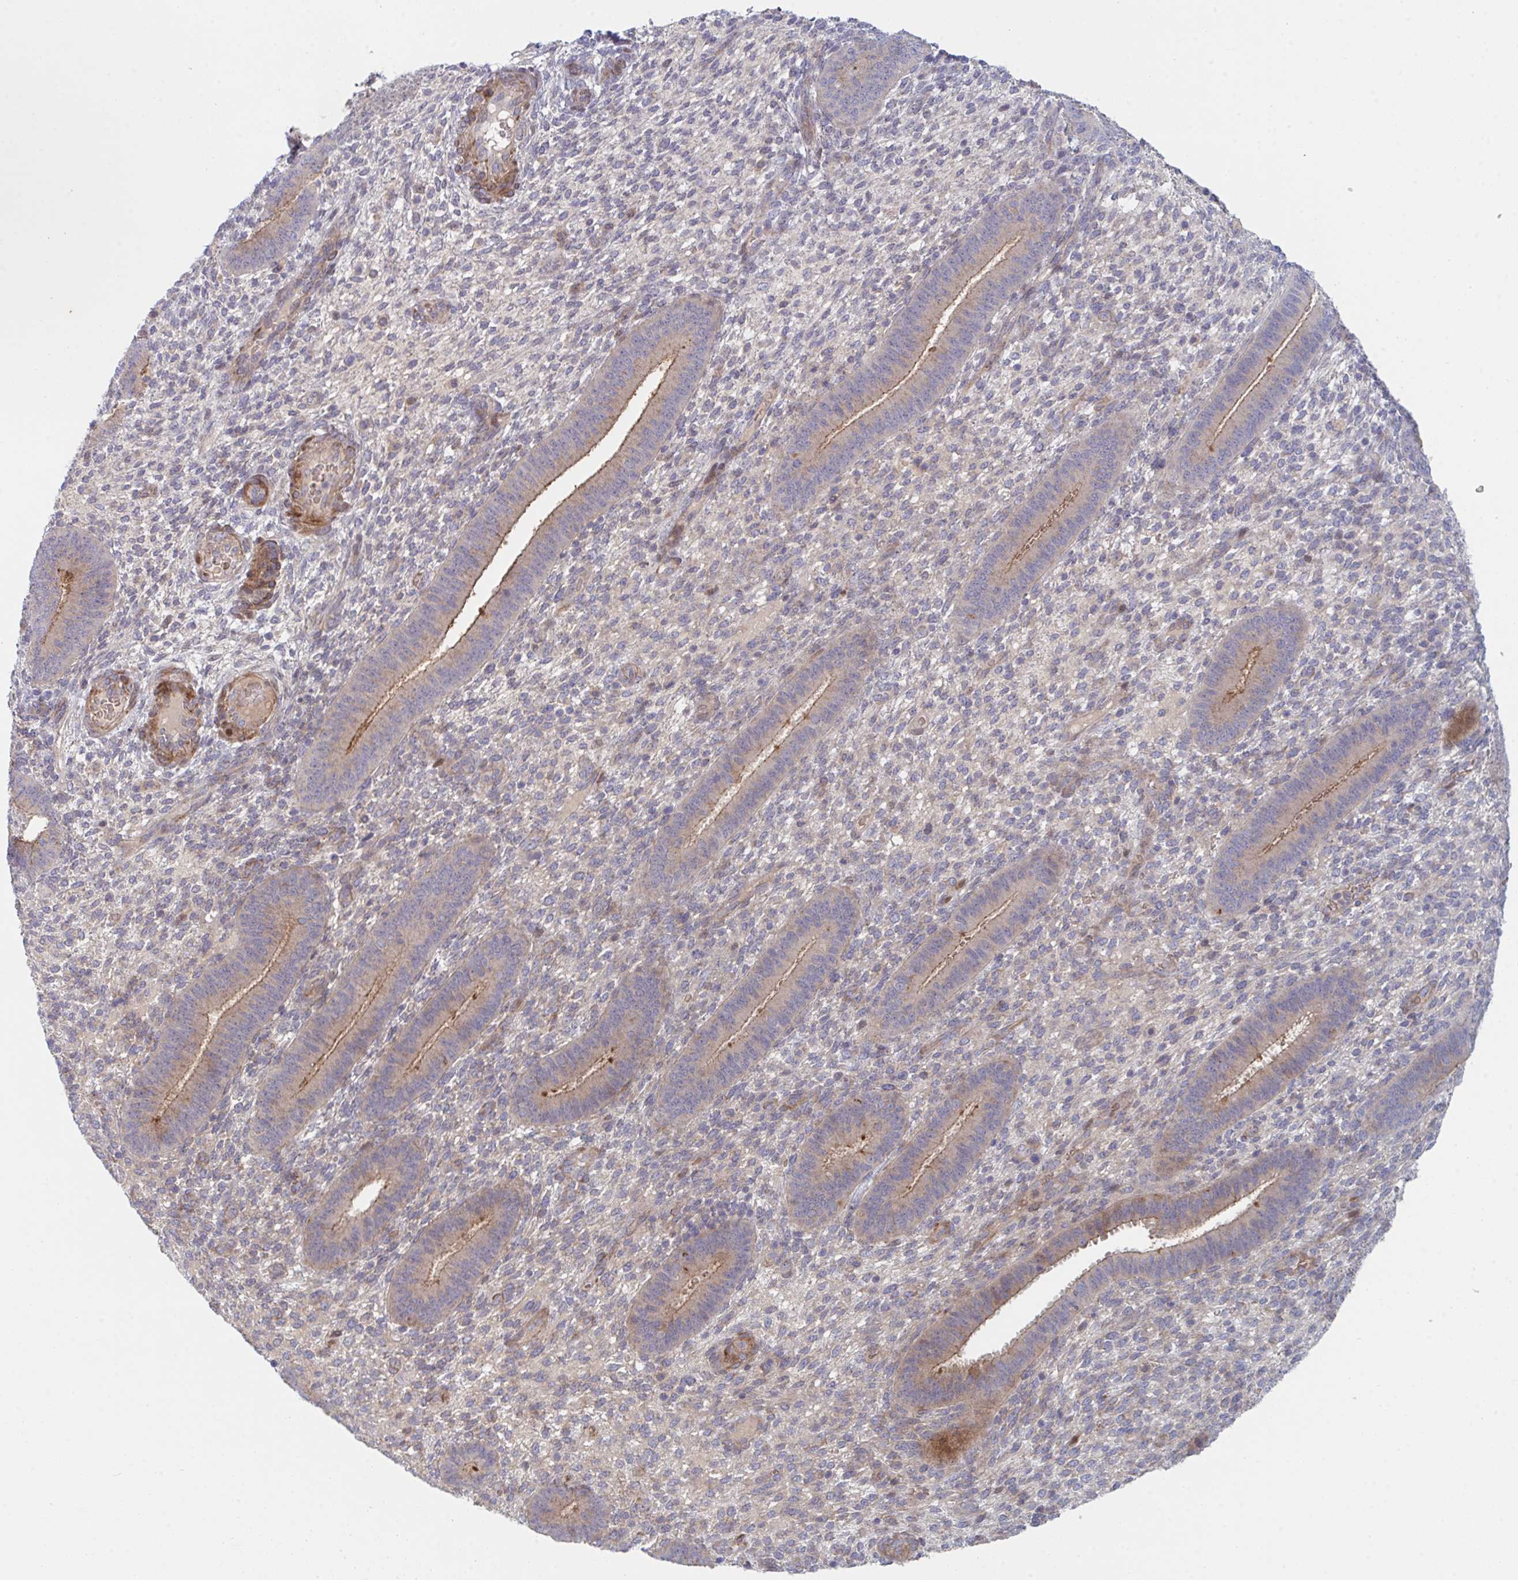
{"staining": {"intensity": "negative", "quantity": "none", "location": "none"}, "tissue": "endometrium", "cell_type": "Cells in endometrial stroma", "image_type": "normal", "snomed": [{"axis": "morphology", "description": "Normal tissue, NOS"}, {"axis": "topography", "description": "Endometrium"}], "caption": "High power microscopy photomicrograph of an immunohistochemistry (IHC) photomicrograph of normal endometrium, revealing no significant expression in cells in endometrial stroma.", "gene": "TNFSF4", "patient": {"sex": "female", "age": 39}}